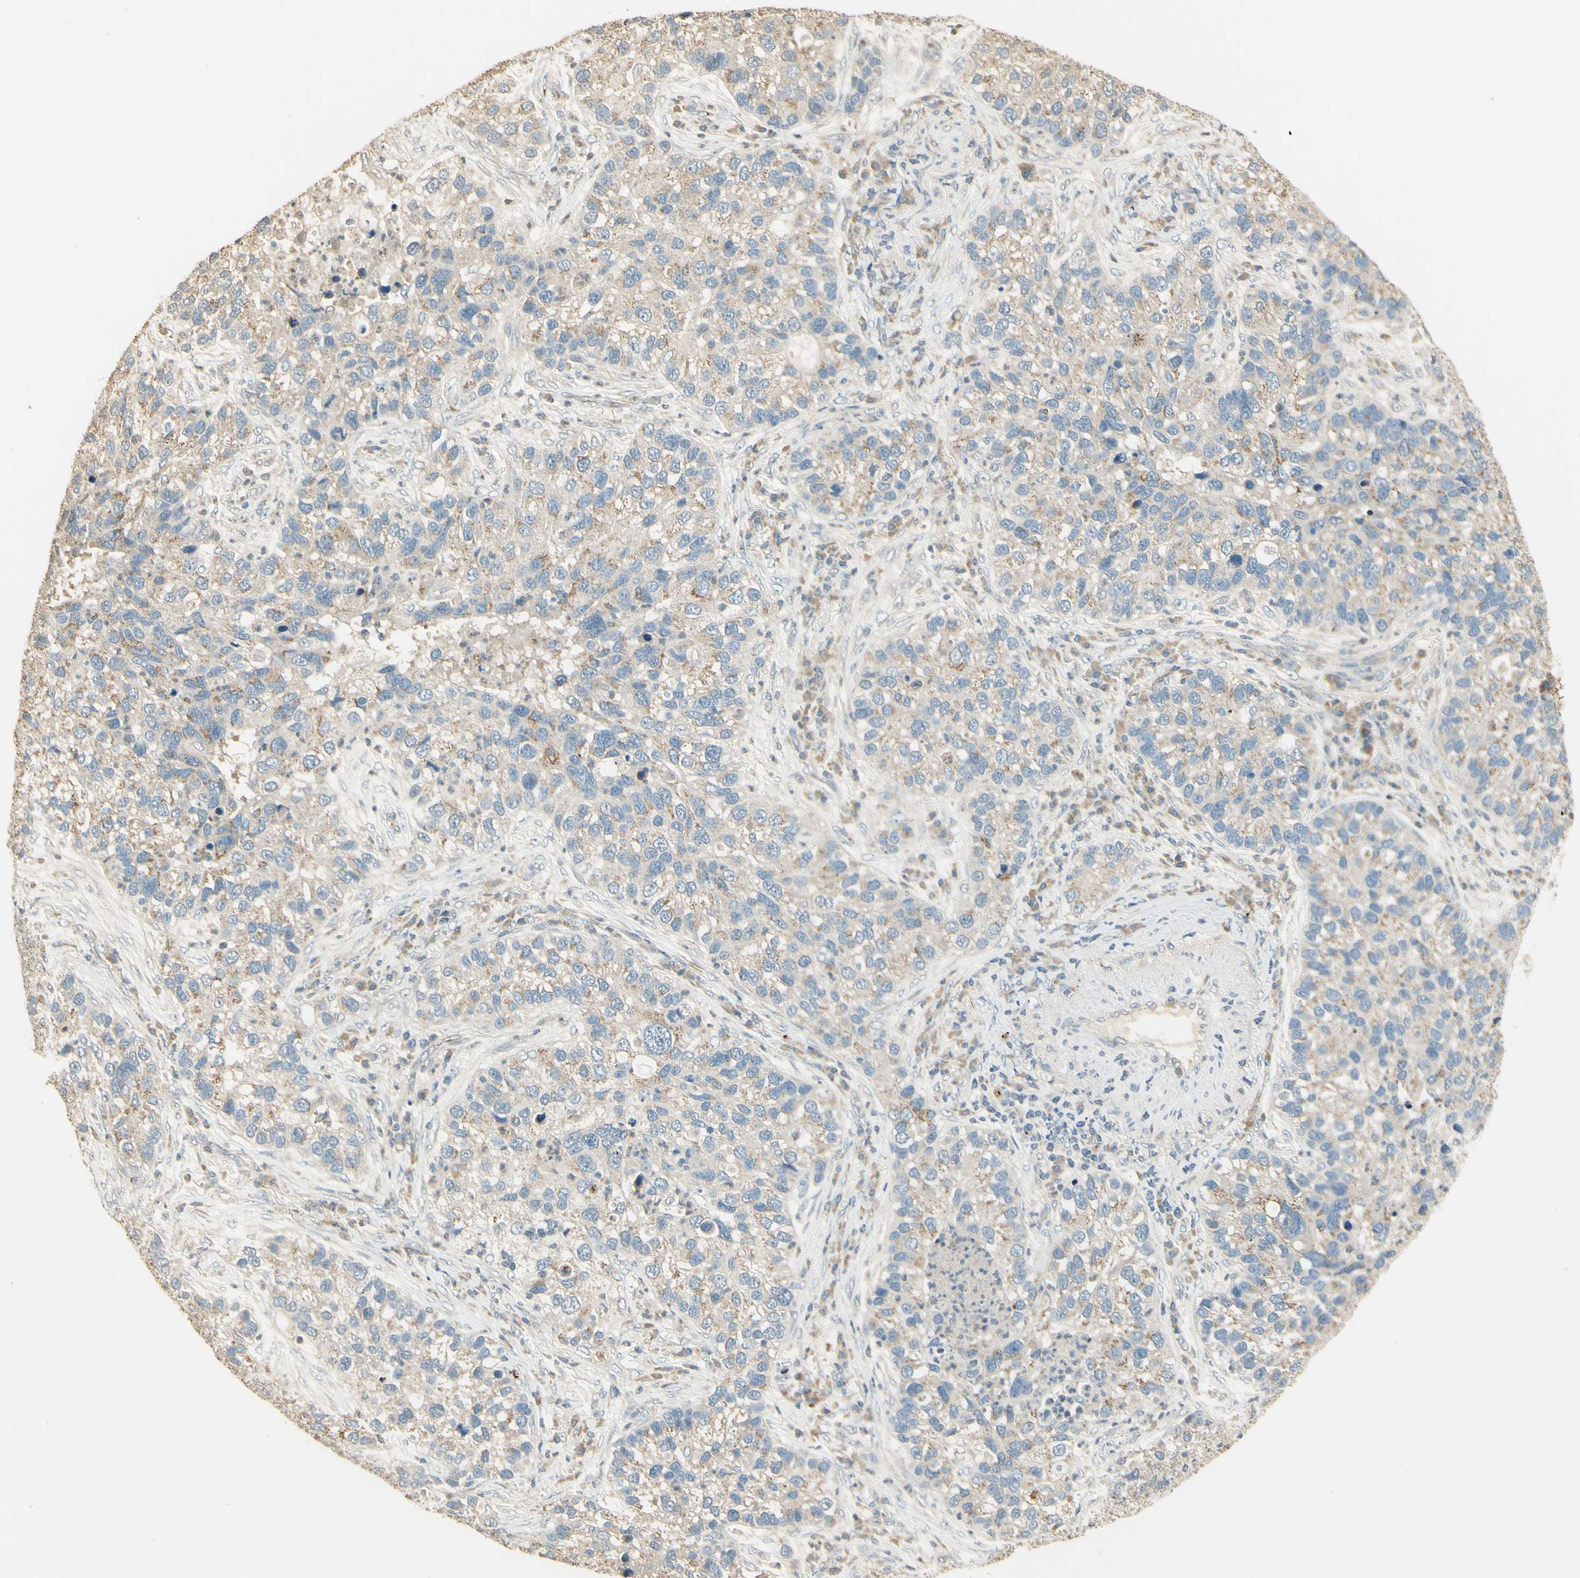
{"staining": {"intensity": "weak", "quantity": "25%-75%", "location": "cytoplasmic/membranous"}, "tissue": "lung cancer", "cell_type": "Tumor cells", "image_type": "cancer", "snomed": [{"axis": "morphology", "description": "Normal tissue, NOS"}, {"axis": "morphology", "description": "Adenocarcinoma, NOS"}, {"axis": "topography", "description": "Bronchus"}, {"axis": "topography", "description": "Lung"}], "caption": "A brown stain highlights weak cytoplasmic/membranous staining of a protein in human lung cancer tumor cells.", "gene": "UXS1", "patient": {"sex": "male", "age": 54}}